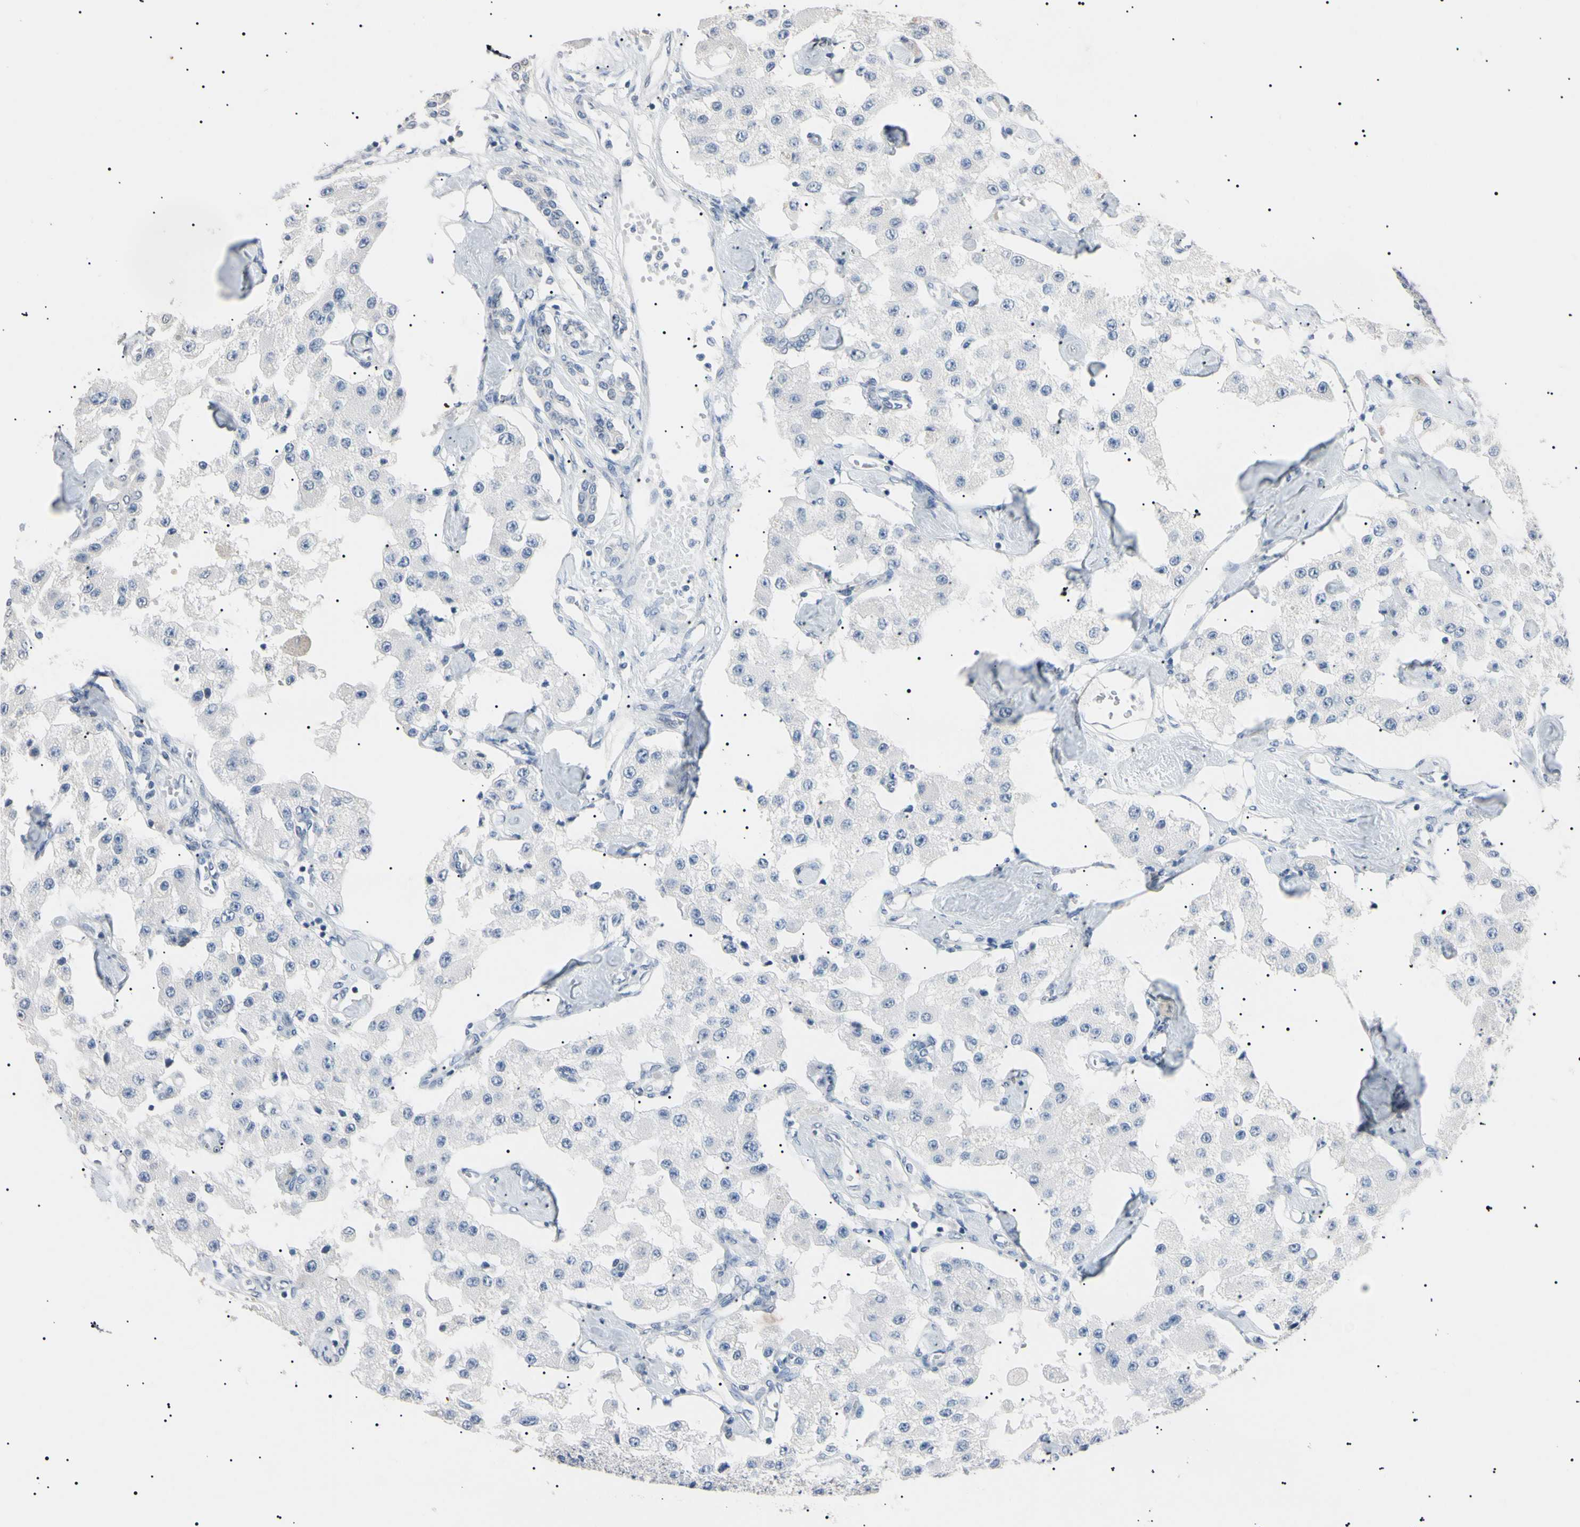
{"staining": {"intensity": "negative", "quantity": "none", "location": "none"}, "tissue": "carcinoid", "cell_type": "Tumor cells", "image_type": "cancer", "snomed": [{"axis": "morphology", "description": "Carcinoid, malignant, NOS"}, {"axis": "topography", "description": "Pancreas"}], "caption": "DAB (3,3'-diaminobenzidine) immunohistochemical staining of malignant carcinoid demonstrates no significant positivity in tumor cells.", "gene": "CGB3", "patient": {"sex": "male", "age": 41}}